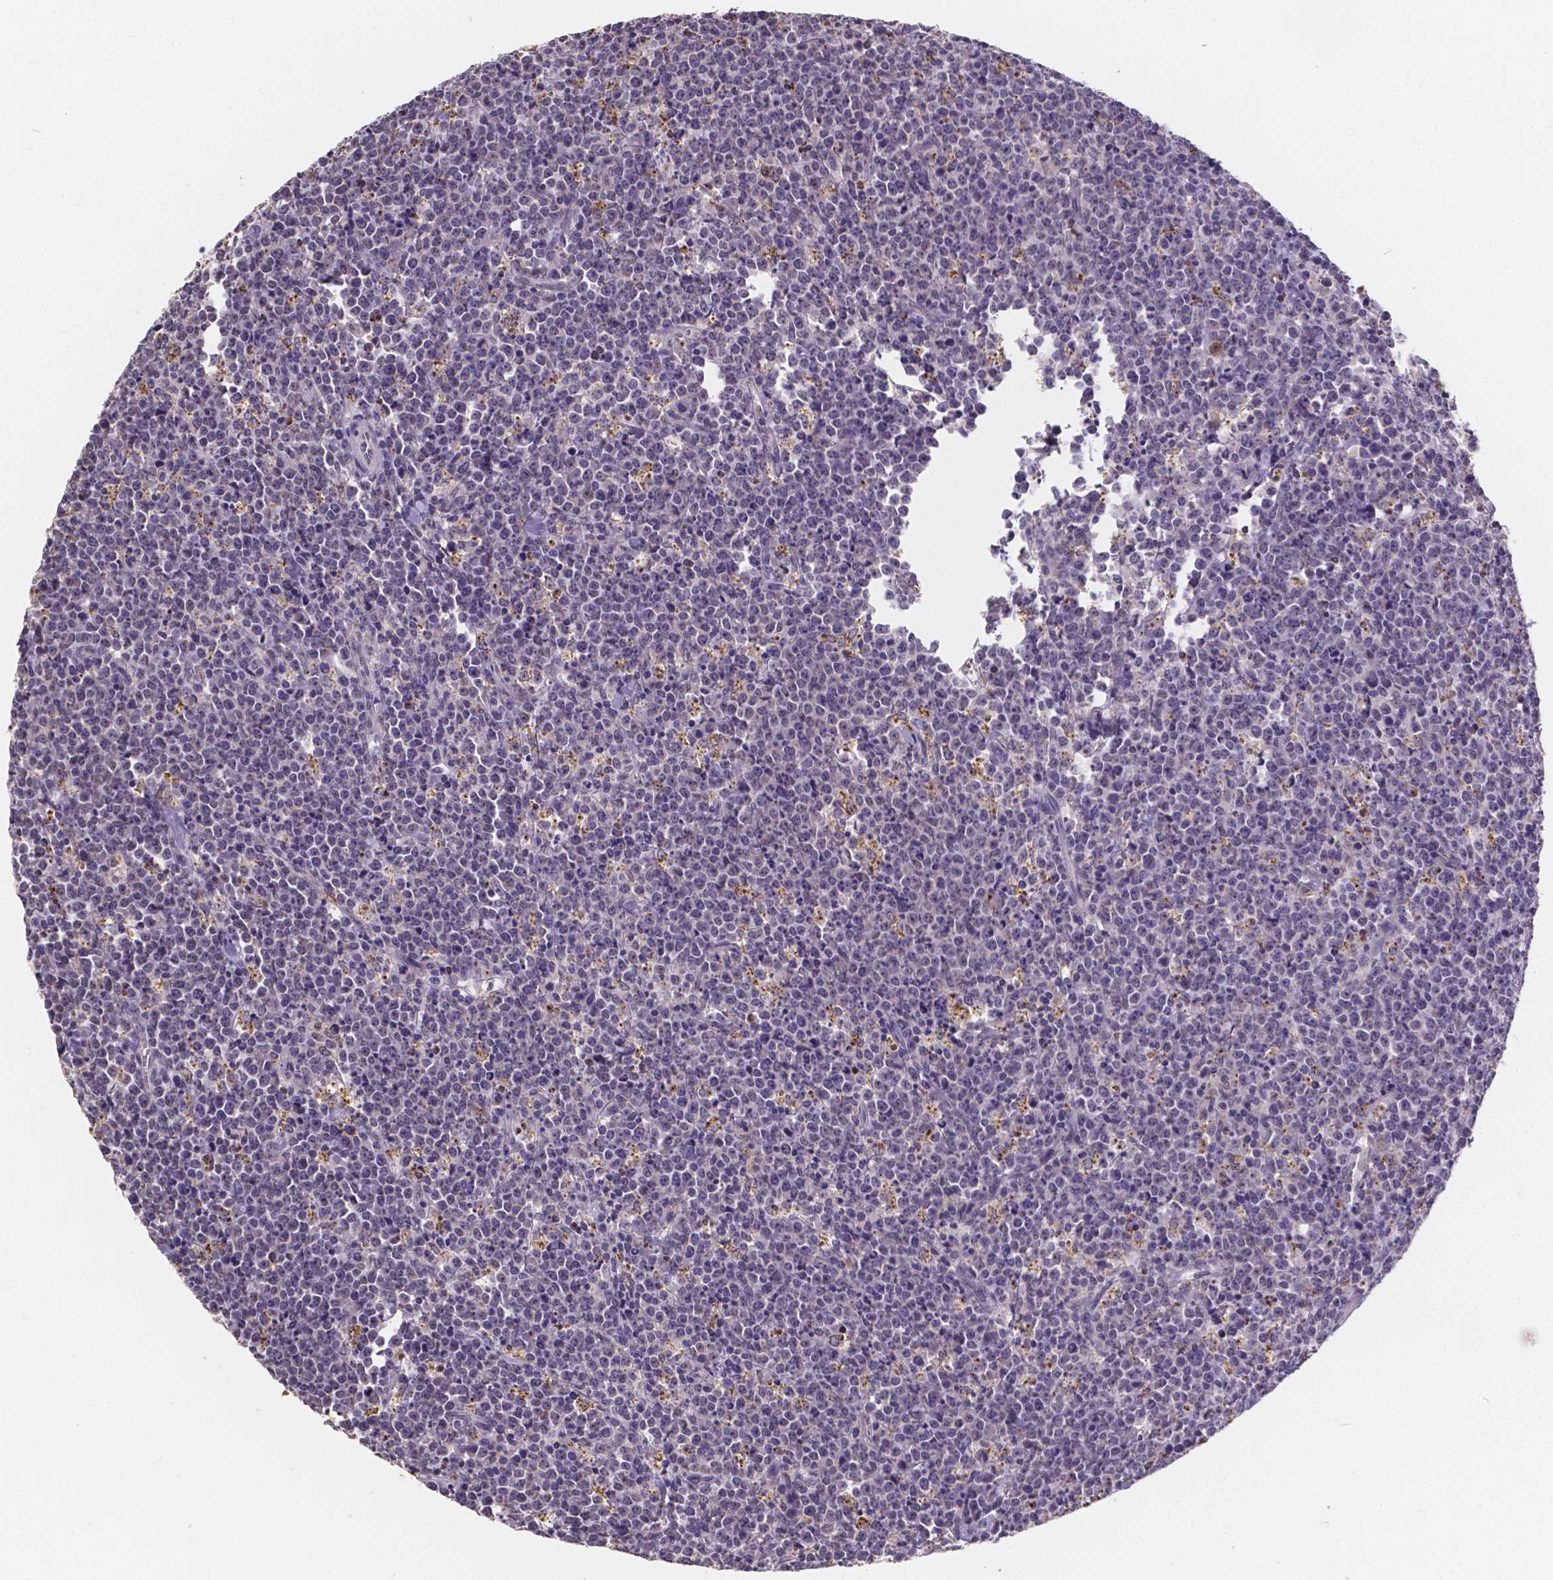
{"staining": {"intensity": "negative", "quantity": "none", "location": "none"}, "tissue": "lymphoma", "cell_type": "Tumor cells", "image_type": "cancer", "snomed": [{"axis": "morphology", "description": "Malignant lymphoma, non-Hodgkin's type, High grade"}, {"axis": "topography", "description": "Small intestine"}], "caption": "Immunohistochemical staining of high-grade malignant lymphoma, non-Hodgkin's type reveals no significant positivity in tumor cells. Nuclei are stained in blue.", "gene": "CTNNA2", "patient": {"sex": "female", "age": 56}}